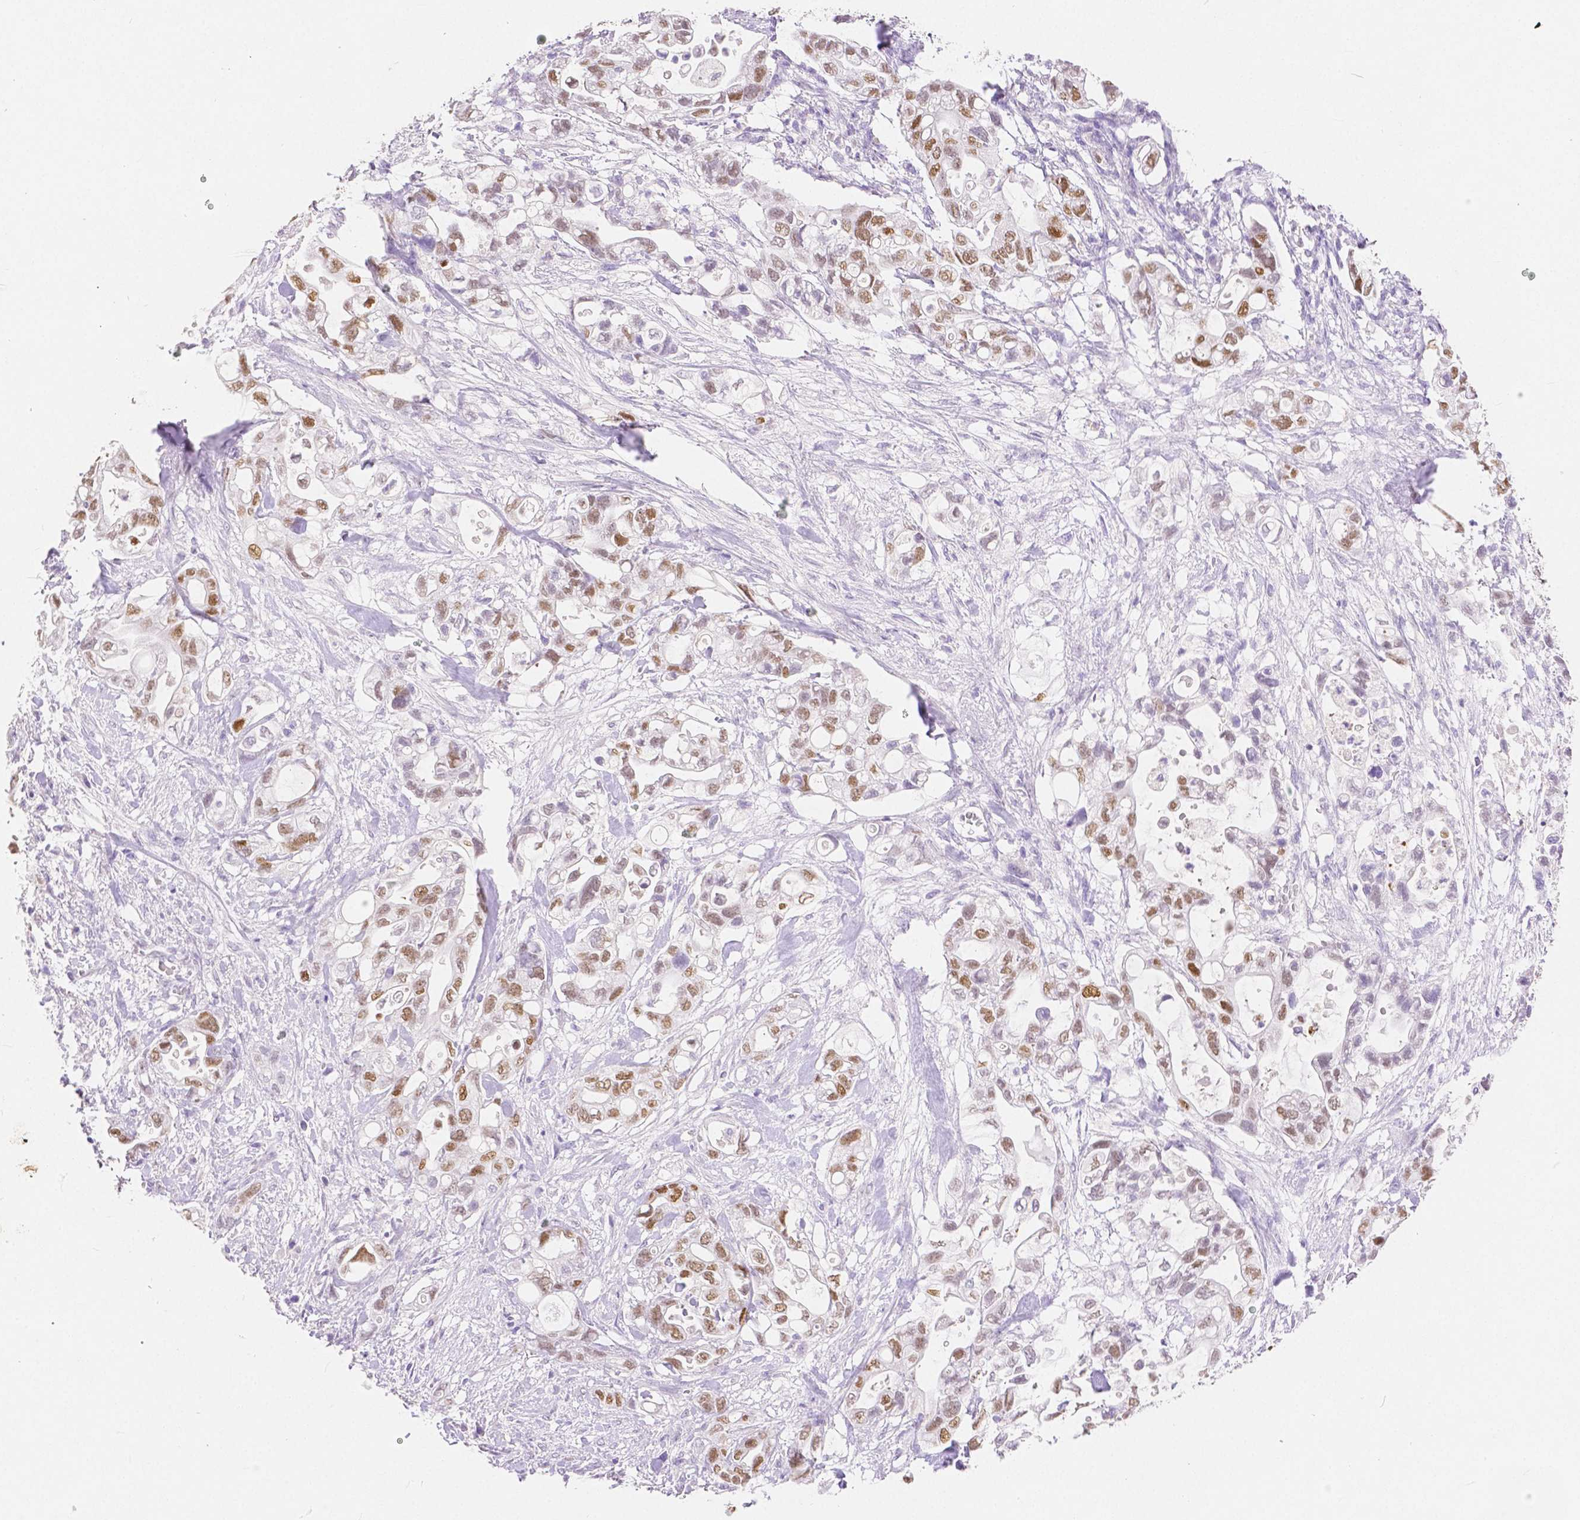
{"staining": {"intensity": "moderate", "quantity": ">75%", "location": "nuclear"}, "tissue": "pancreatic cancer", "cell_type": "Tumor cells", "image_type": "cancer", "snomed": [{"axis": "morphology", "description": "Adenocarcinoma, NOS"}, {"axis": "topography", "description": "Pancreas"}], "caption": "Pancreatic cancer (adenocarcinoma) stained for a protein demonstrates moderate nuclear positivity in tumor cells.", "gene": "HNF1B", "patient": {"sex": "female", "age": 72}}